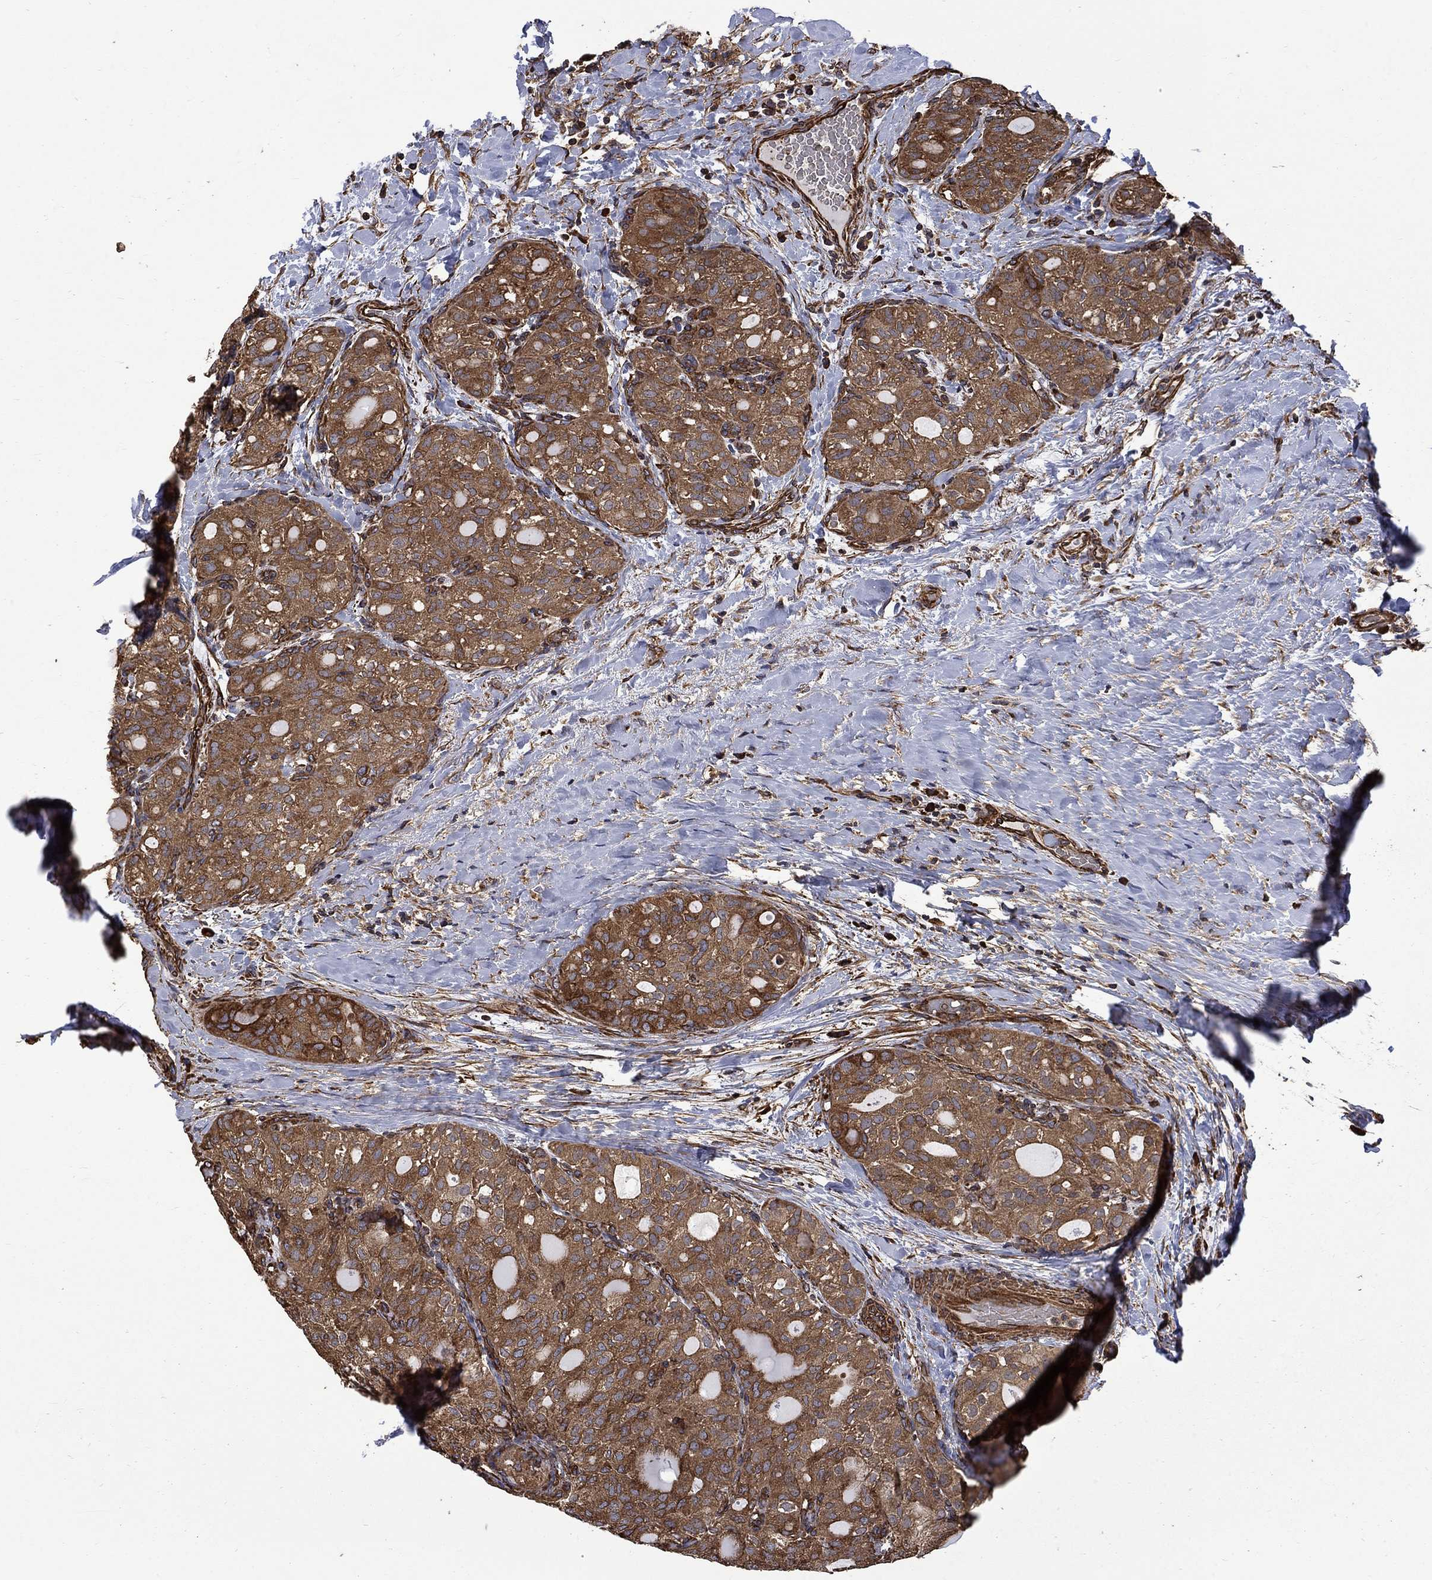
{"staining": {"intensity": "strong", "quantity": ">75%", "location": "cytoplasmic/membranous"}, "tissue": "thyroid cancer", "cell_type": "Tumor cells", "image_type": "cancer", "snomed": [{"axis": "morphology", "description": "Follicular adenoma carcinoma, NOS"}, {"axis": "topography", "description": "Thyroid gland"}], "caption": "Human follicular adenoma carcinoma (thyroid) stained with a brown dye demonstrates strong cytoplasmic/membranous positive positivity in about >75% of tumor cells.", "gene": "CUTC", "patient": {"sex": "male", "age": 75}}